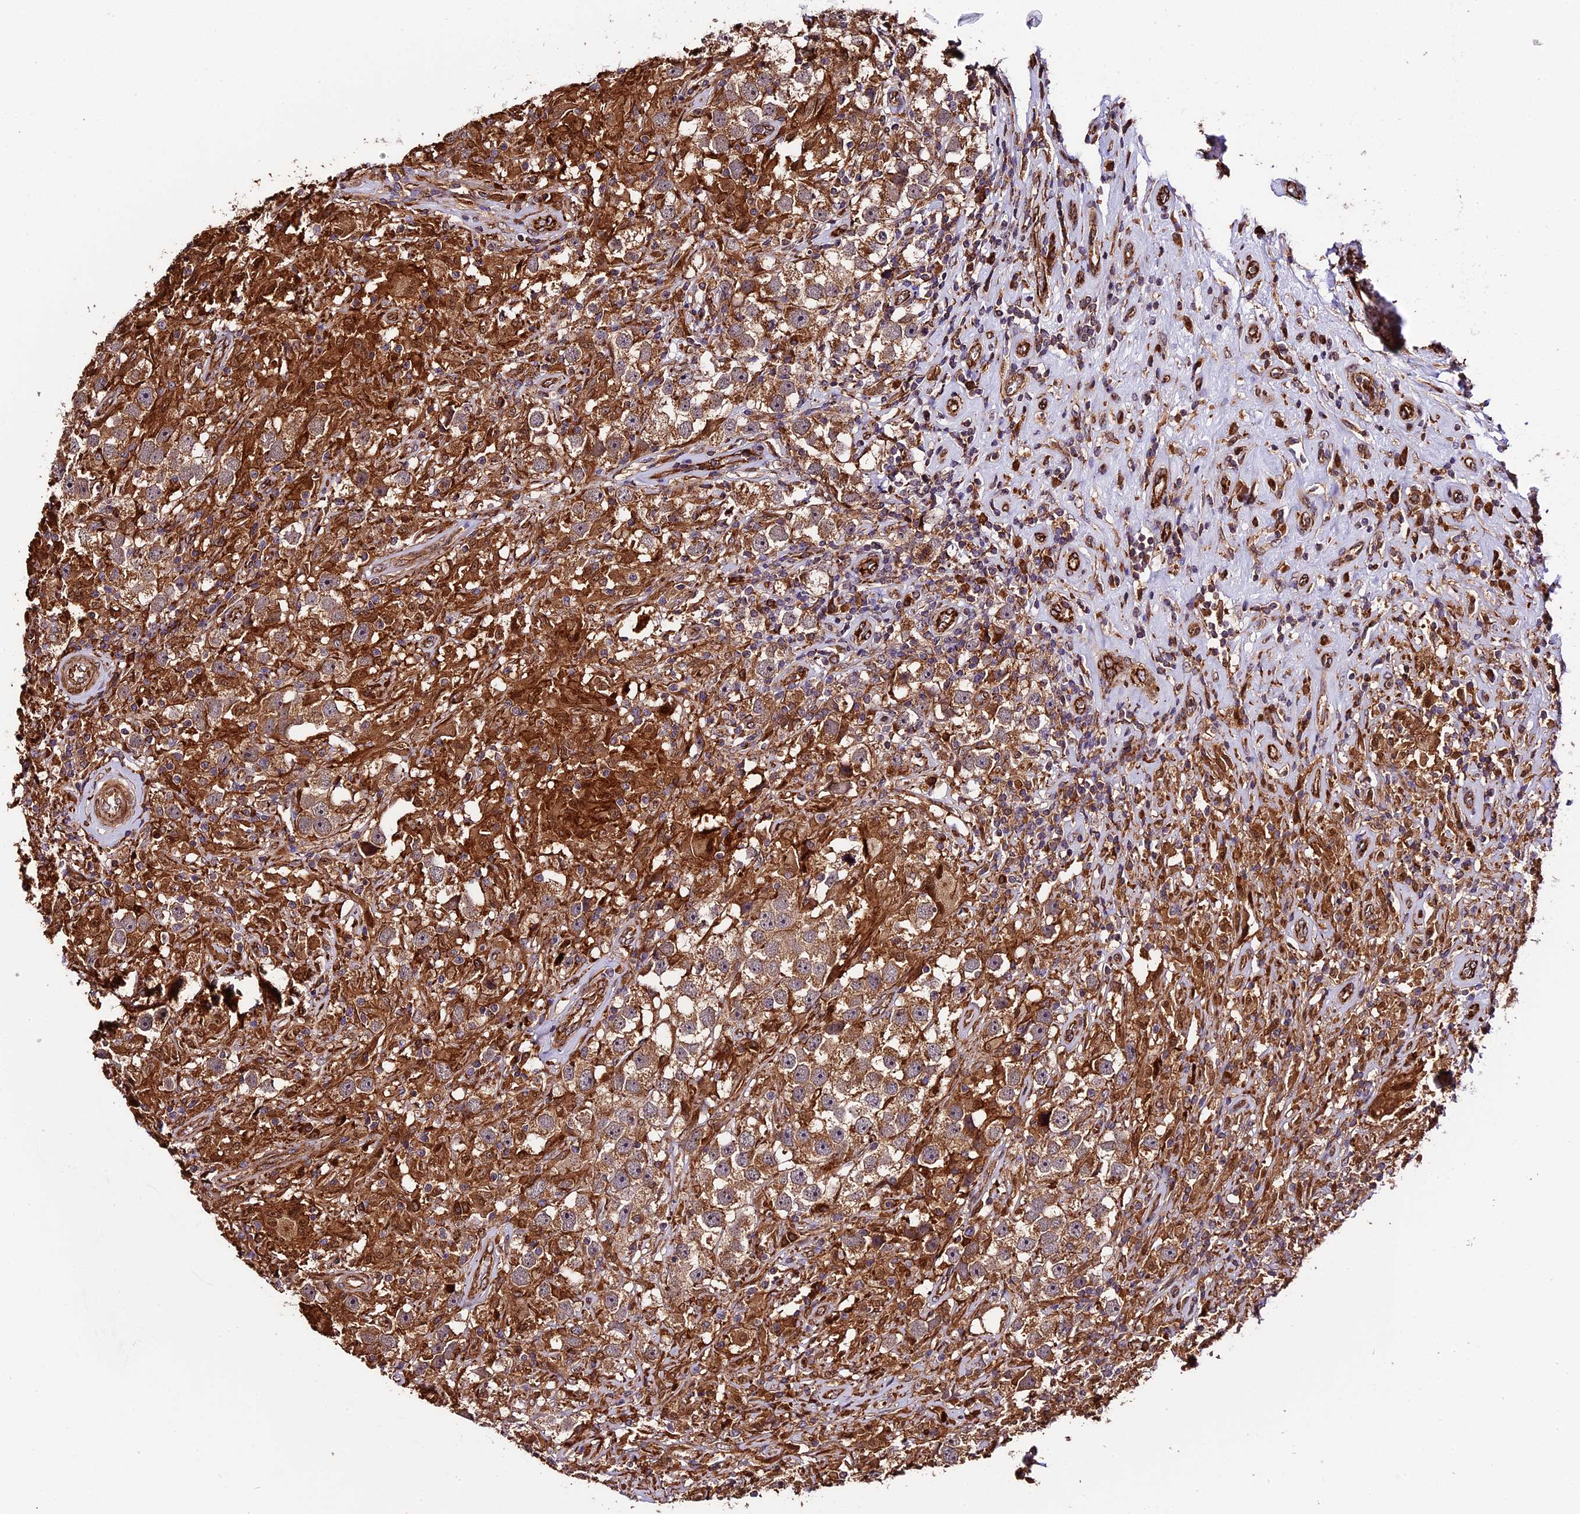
{"staining": {"intensity": "moderate", "quantity": ">75%", "location": "cytoplasmic/membranous"}, "tissue": "testis cancer", "cell_type": "Tumor cells", "image_type": "cancer", "snomed": [{"axis": "morphology", "description": "Seminoma, NOS"}, {"axis": "topography", "description": "Testis"}], "caption": "DAB (3,3'-diaminobenzidine) immunohistochemical staining of human testis cancer (seminoma) displays moderate cytoplasmic/membranous protein staining in about >75% of tumor cells. (Stains: DAB (3,3'-diaminobenzidine) in brown, nuclei in blue, Microscopy: brightfield microscopy at high magnification).", "gene": "HERPUD1", "patient": {"sex": "male", "age": 49}}